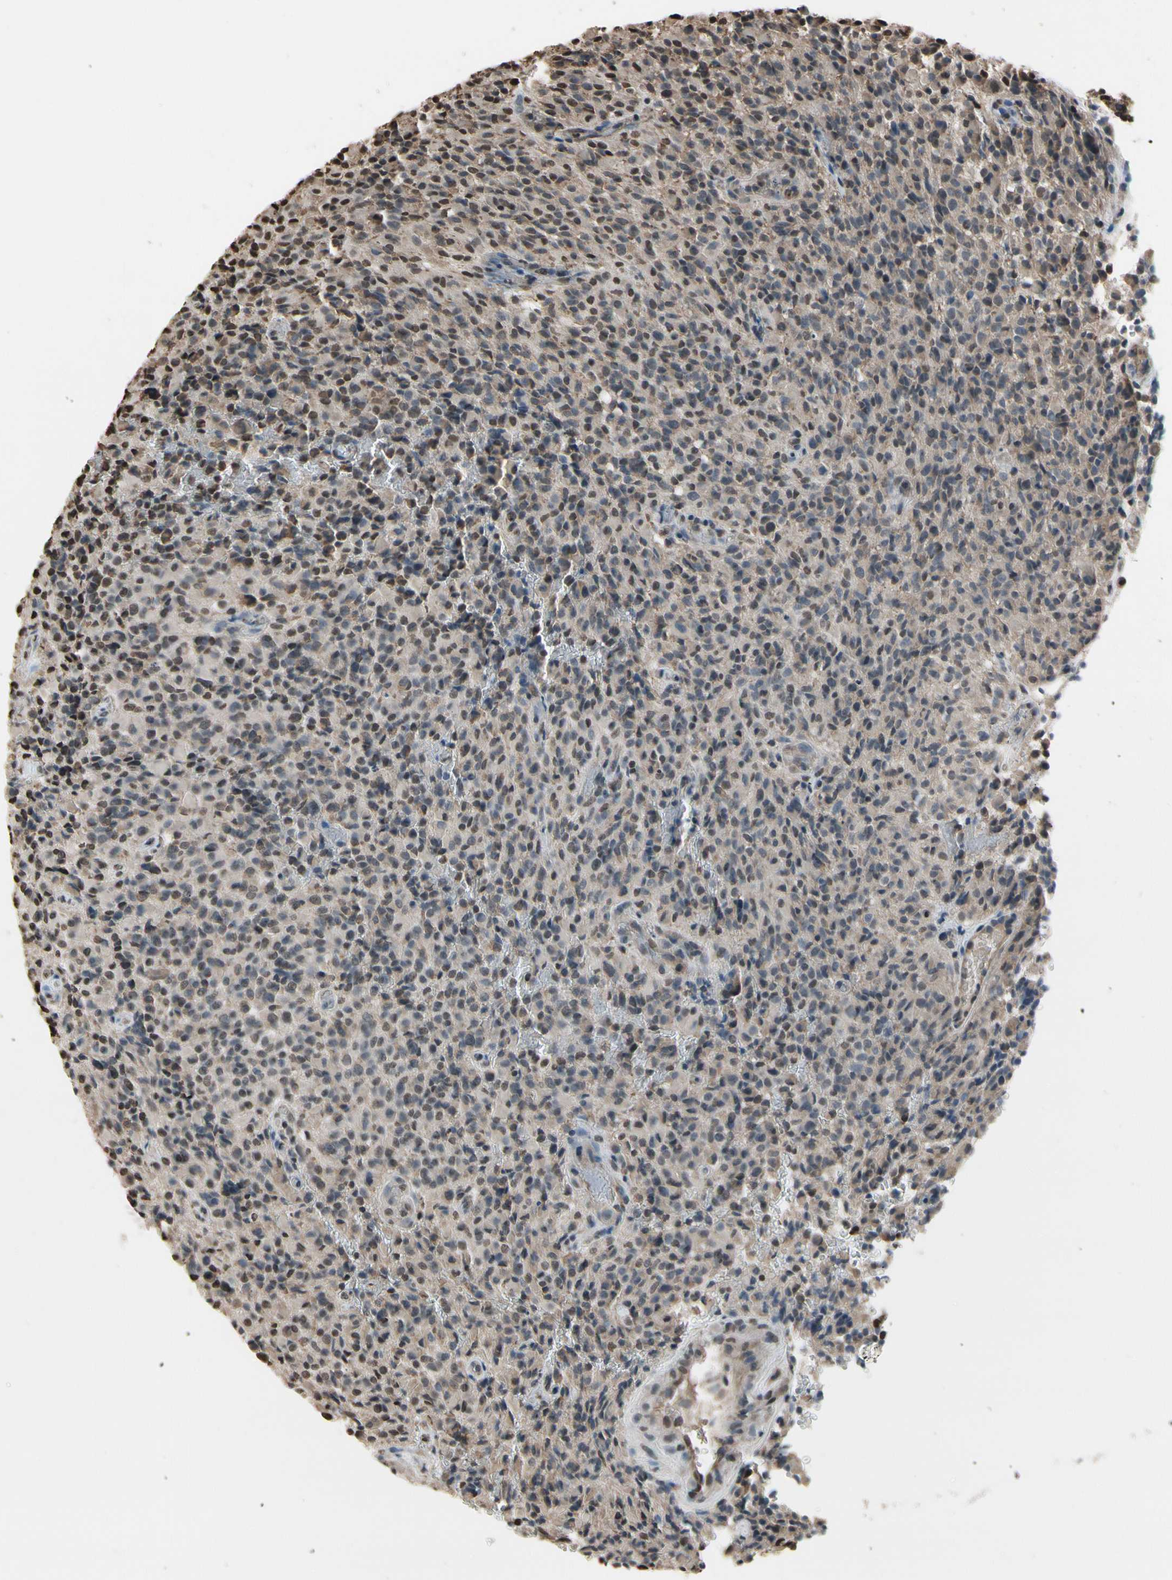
{"staining": {"intensity": "weak", "quantity": "25%-75%", "location": "nuclear"}, "tissue": "glioma", "cell_type": "Tumor cells", "image_type": "cancer", "snomed": [{"axis": "morphology", "description": "Glioma, malignant, High grade"}, {"axis": "topography", "description": "Brain"}], "caption": "Immunohistochemistry (IHC) staining of high-grade glioma (malignant), which displays low levels of weak nuclear expression in about 25%-75% of tumor cells indicating weak nuclear protein staining. The staining was performed using DAB (3,3'-diaminobenzidine) (brown) for protein detection and nuclei were counterstained in hematoxylin (blue).", "gene": "HIPK2", "patient": {"sex": "male", "age": 71}}